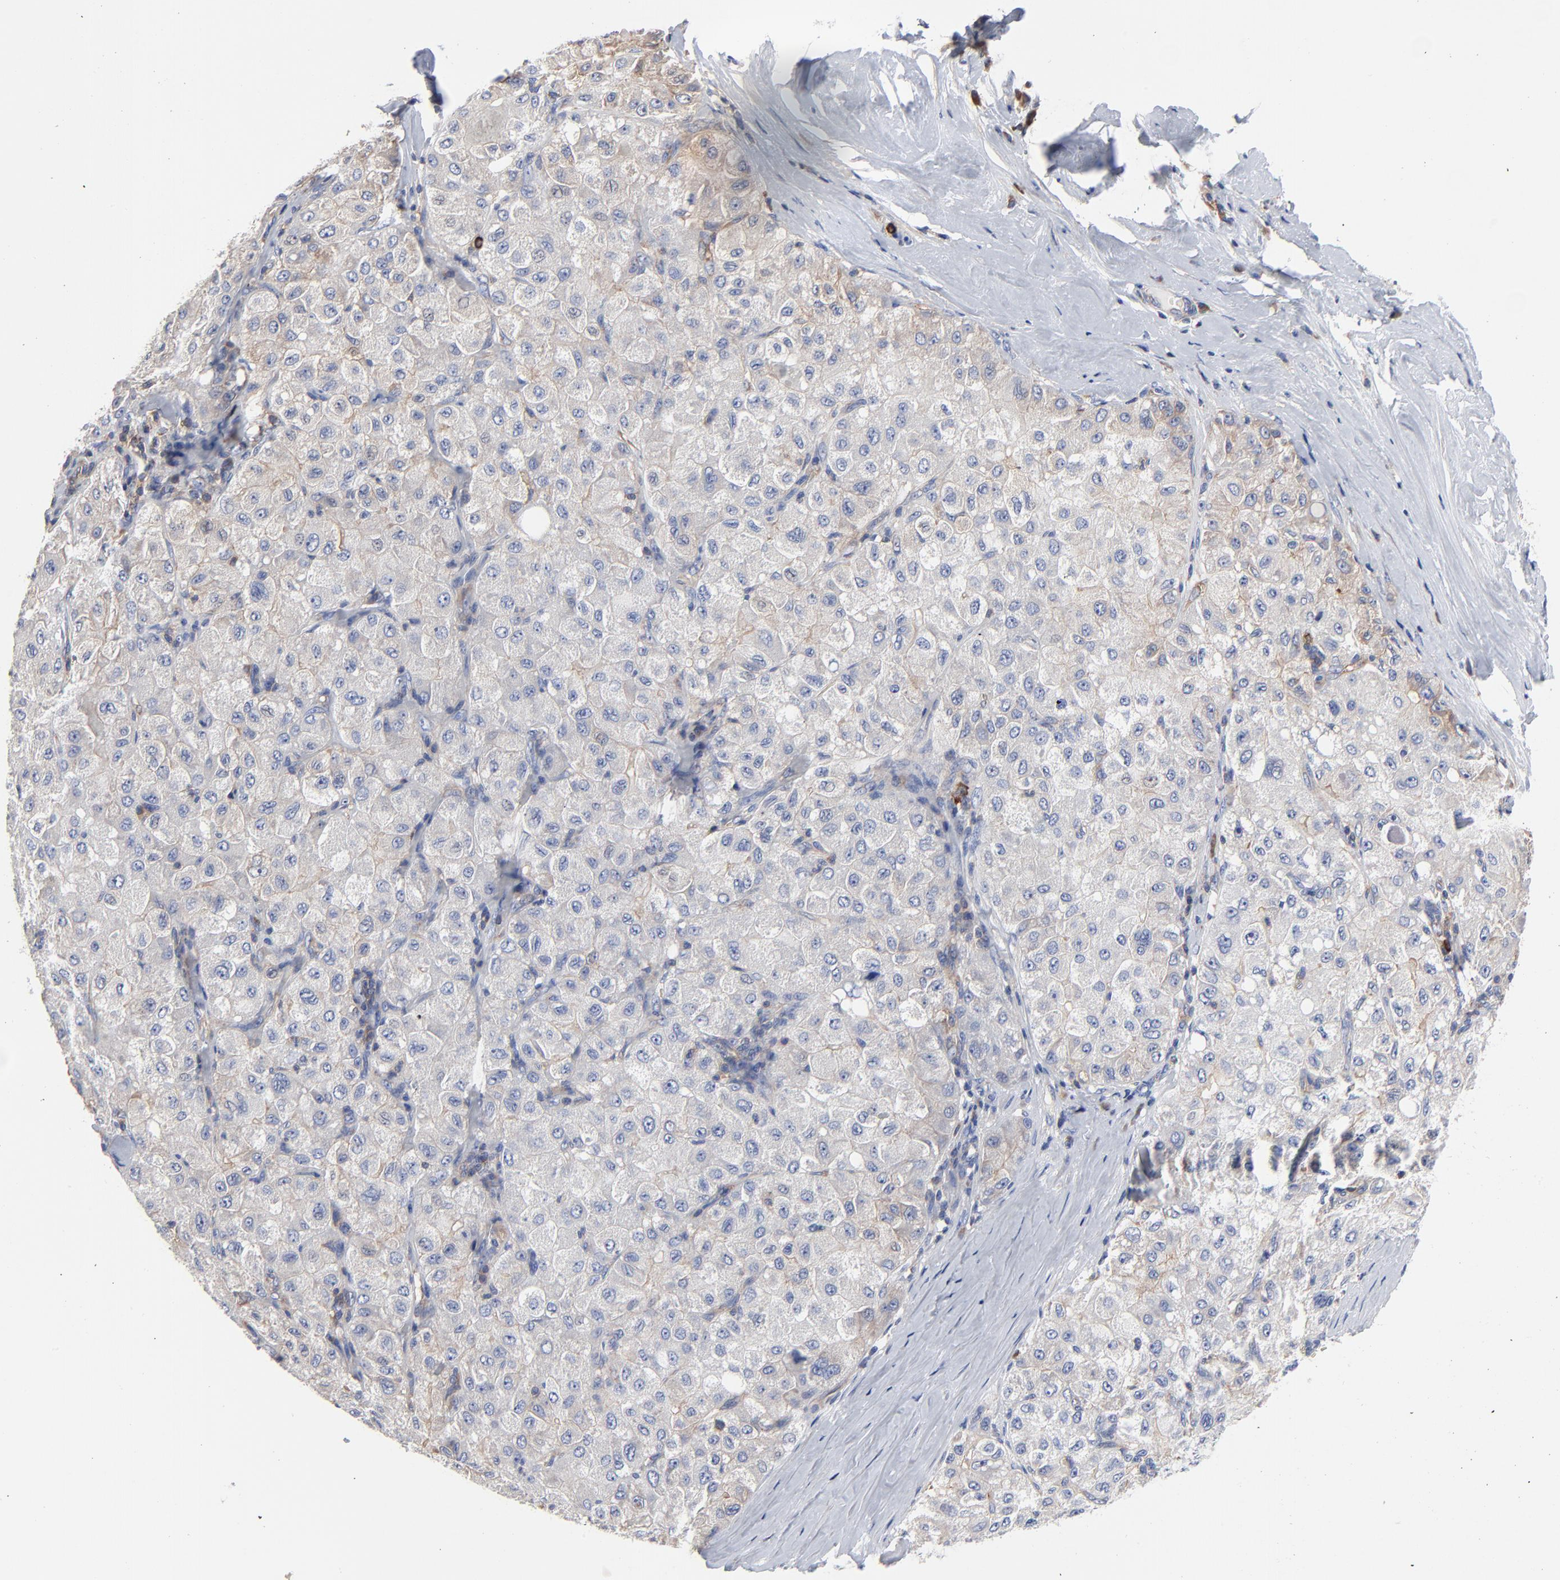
{"staining": {"intensity": "weak", "quantity": "<25%", "location": "cytoplasmic/membranous"}, "tissue": "liver cancer", "cell_type": "Tumor cells", "image_type": "cancer", "snomed": [{"axis": "morphology", "description": "Carcinoma, Hepatocellular, NOS"}, {"axis": "topography", "description": "Liver"}], "caption": "There is no significant positivity in tumor cells of liver cancer.", "gene": "CD2AP", "patient": {"sex": "male", "age": 80}}